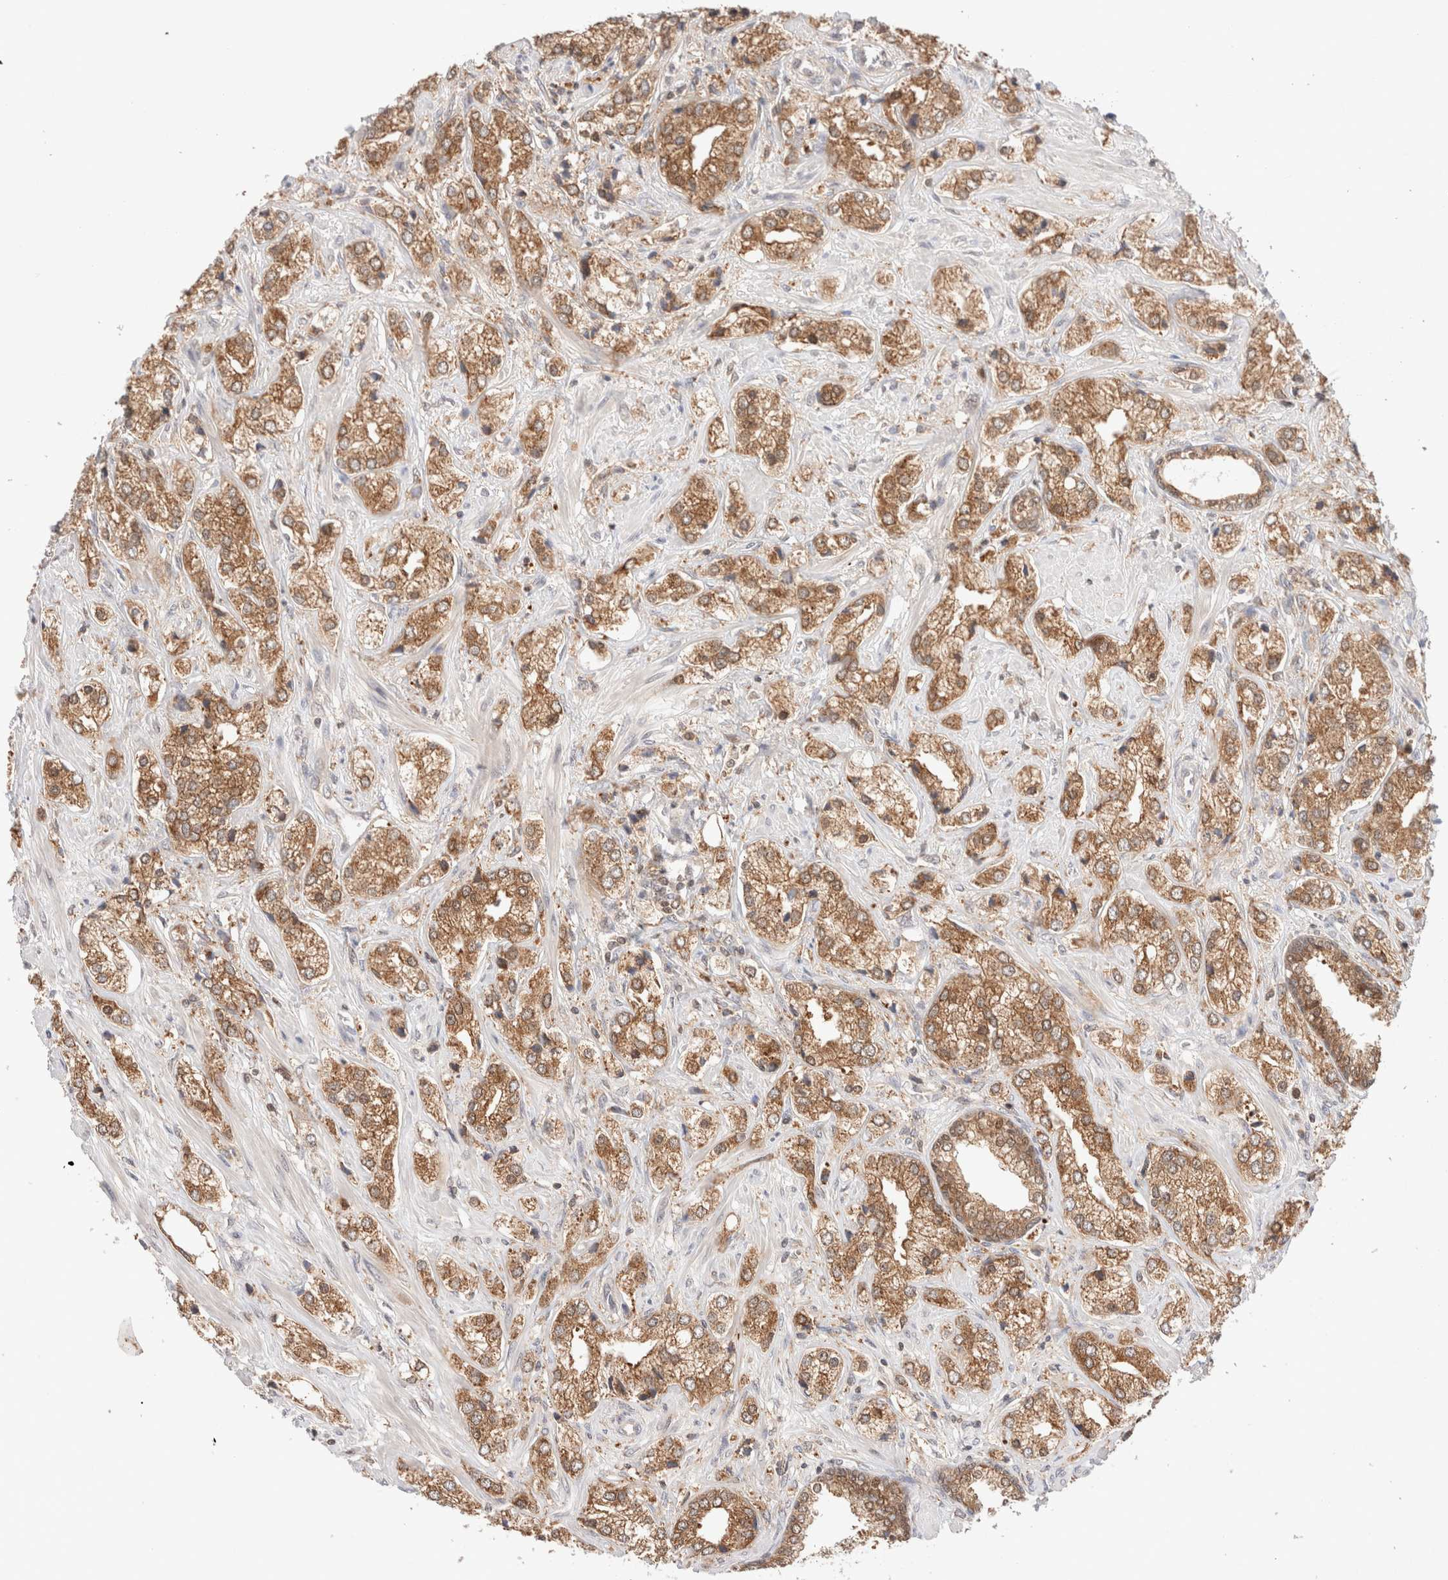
{"staining": {"intensity": "moderate", "quantity": ">75%", "location": "cytoplasmic/membranous"}, "tissue": "prostate cancer", "cell_type": "Tumor cells", "image_type": "cancer", "snomed": [{"axis": "morphology", "description": "Adenocarcinoma, High grade"}, {"axis": "topography", "description": "Prostate"}], "caption": "High-magnification brightfield microscopy of prostate cancer (high-grade adenocarcinoma) stained with DAB (brown) and counterstained with hematoxylin (blue). tumor cells exhibit moderate cytoplasmic/membranous expression is seen in approximately>75% of cells. Using DAB (3,3'-diaminobenzidine) (brown) and hematoxylin (blue) stains, captured at high magnification using brightfield microscopy.", "gene": "XKR4", "patient": {"sex": "male", "age": 66}}